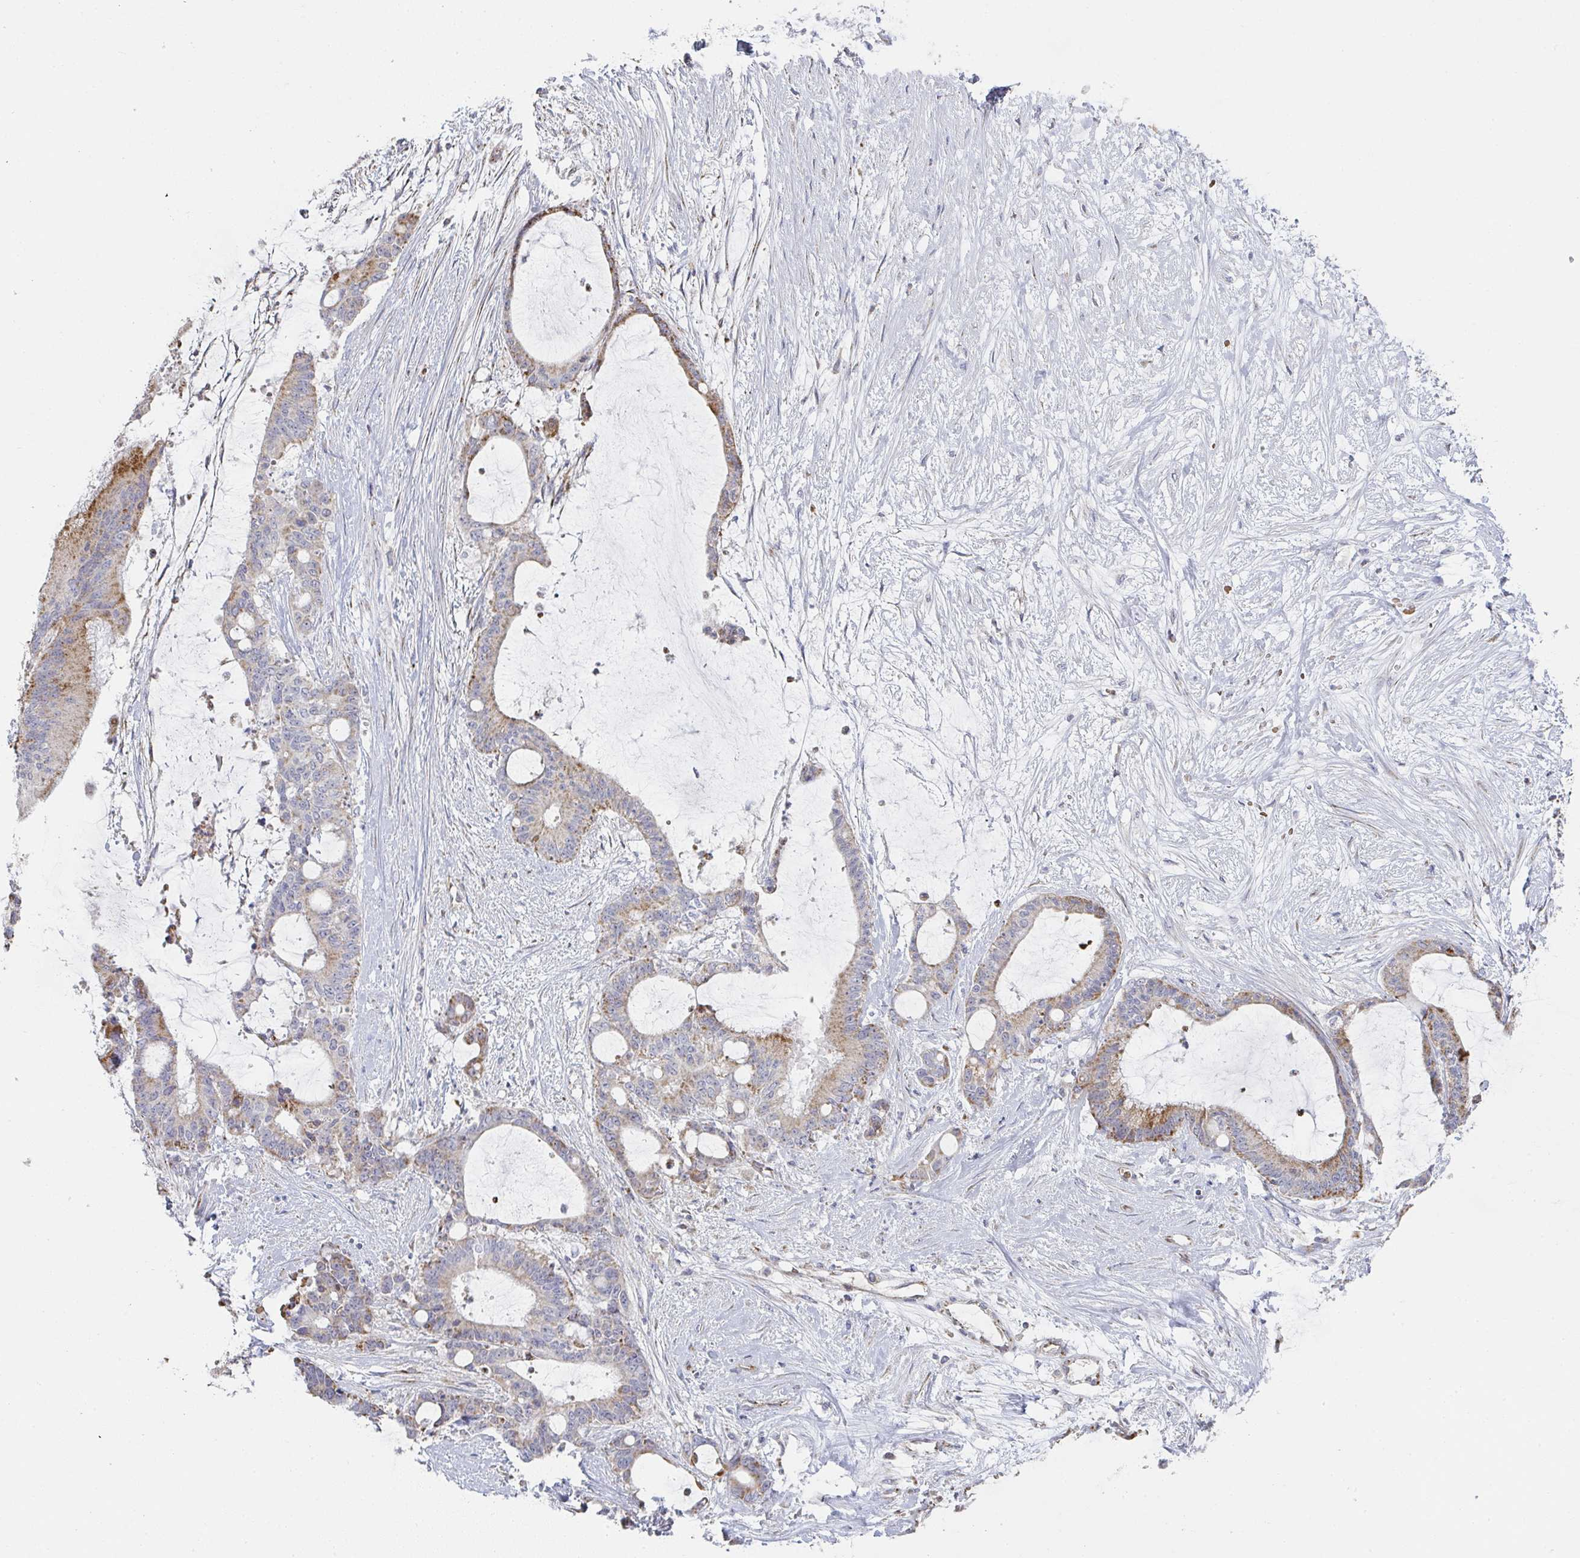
{"staining": {"intensity": "moderate", "quantity": "<25%", "location": "cytoplasmic/membranous"}, "tissue": "liver cancer", "cell_type": "Tumor cells", "image_type": "cancer", "snomed": [{"axis": "morphology", "description": "Normal tissue, NOS"}, {"axis": "morphology", "description": "Cholangiocarcinoma"}, {"axis": "topography", "description": "Liver"}, {"axis": "topography", "description": "Peripheral nerve tissue"}], "caption": "Cholangiocarcinoma (liver) stained with a brown dye displays moderate cytoplasmic/membranous positive positivity in approximately <25% of tumor cells.", "gene": "ZNF526", "patient": {"sex": "female", "age": 73}}